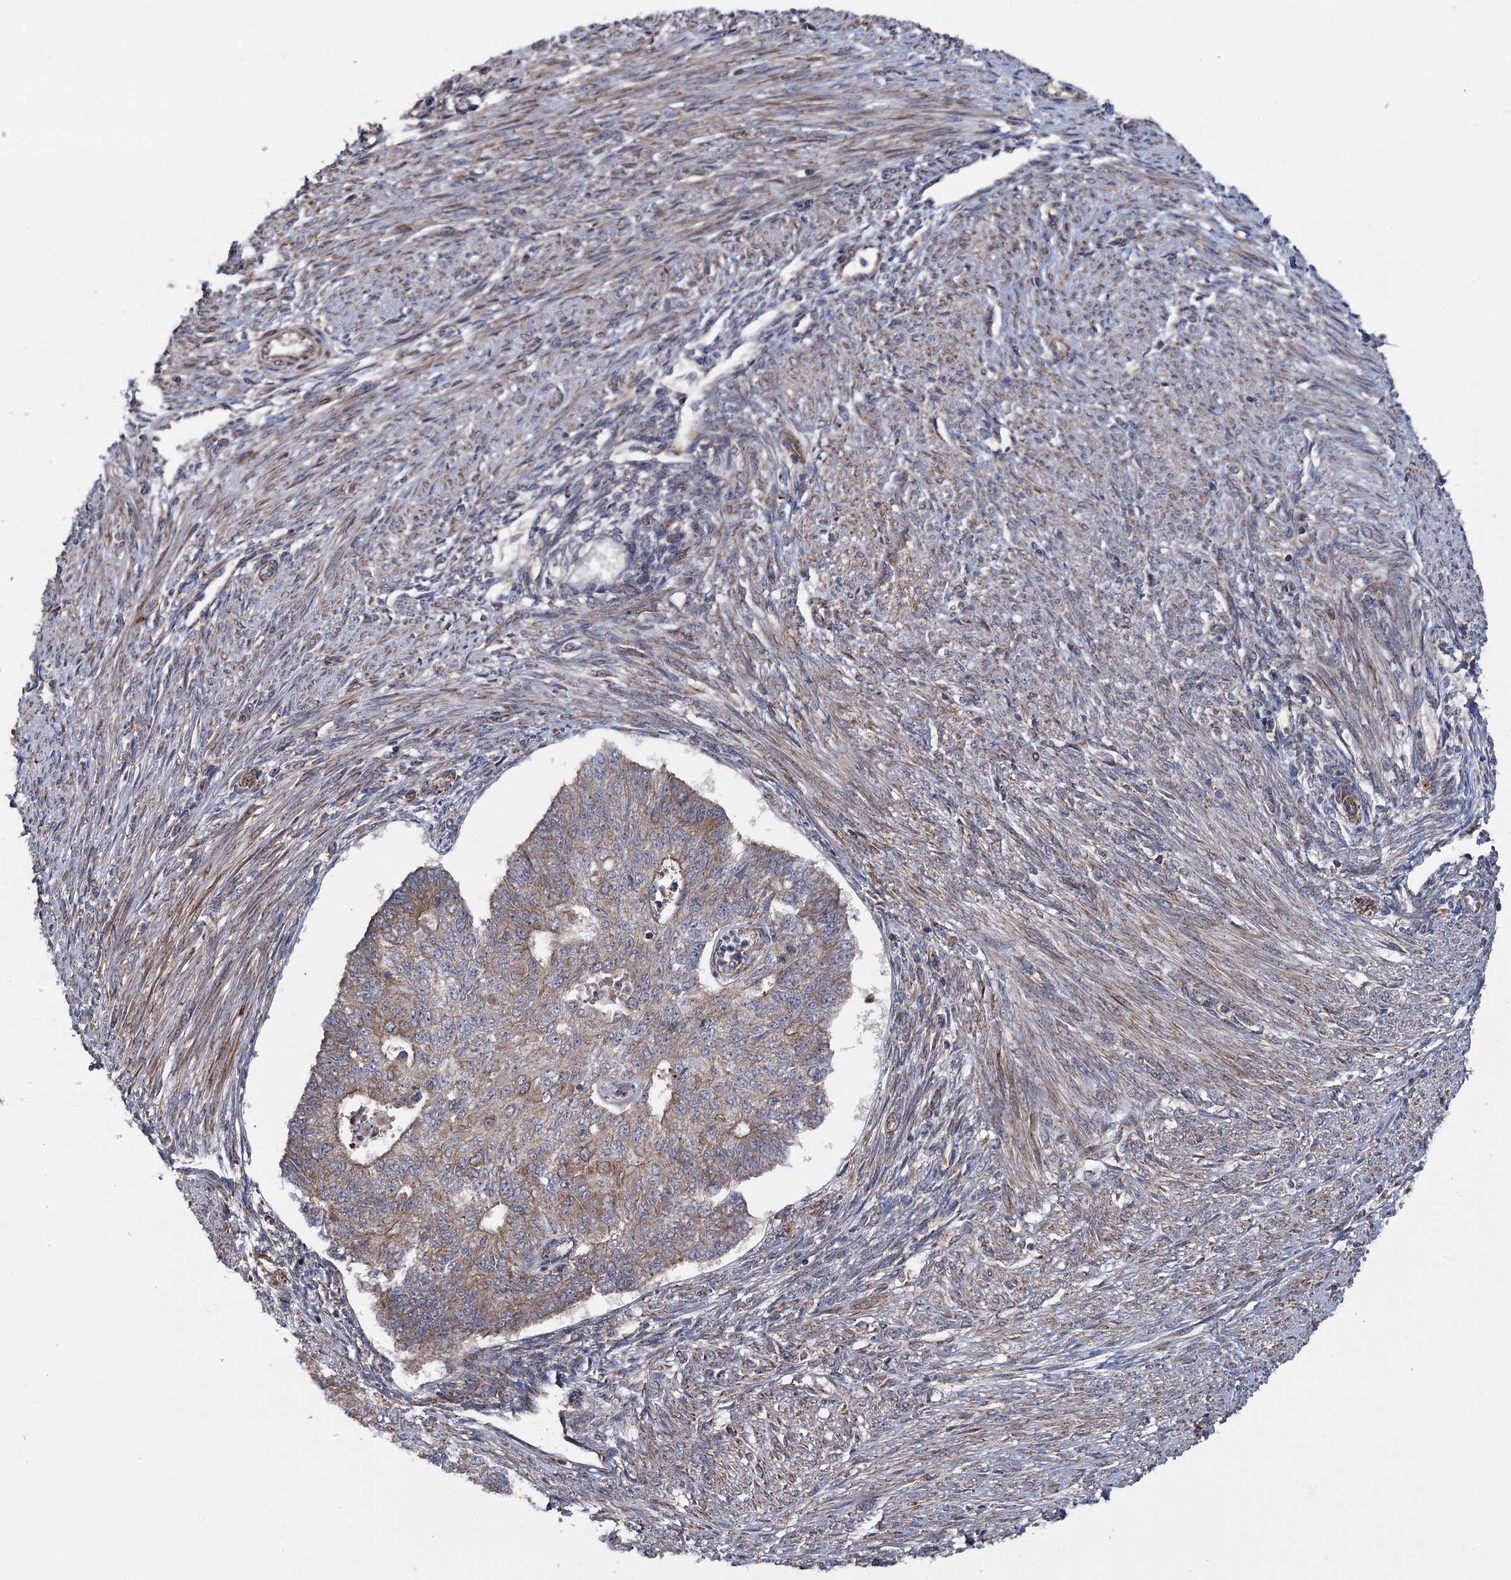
{"staining": {"intensity": "weak", "quantity": ">75%", "location": "cytoplasmic/membranous"}, "tissue": "endometrial cancer", "cell_type": "Tumor cells", "image_type": "cancer", "snomed": [{"axis": "morphology", "description": "Adenocarcinoma, NOS"}, {"axis": "topography", "description": "Endometrium"}], "caption": "Adenocarcinoma (endometrial) stained for a protein (brown) exhibits weak cytoplasmic/membranous positive staining in about >75% of tumor cells.", "gene": "HAUS1", "patient": {"sex": "female", "age": 32}}